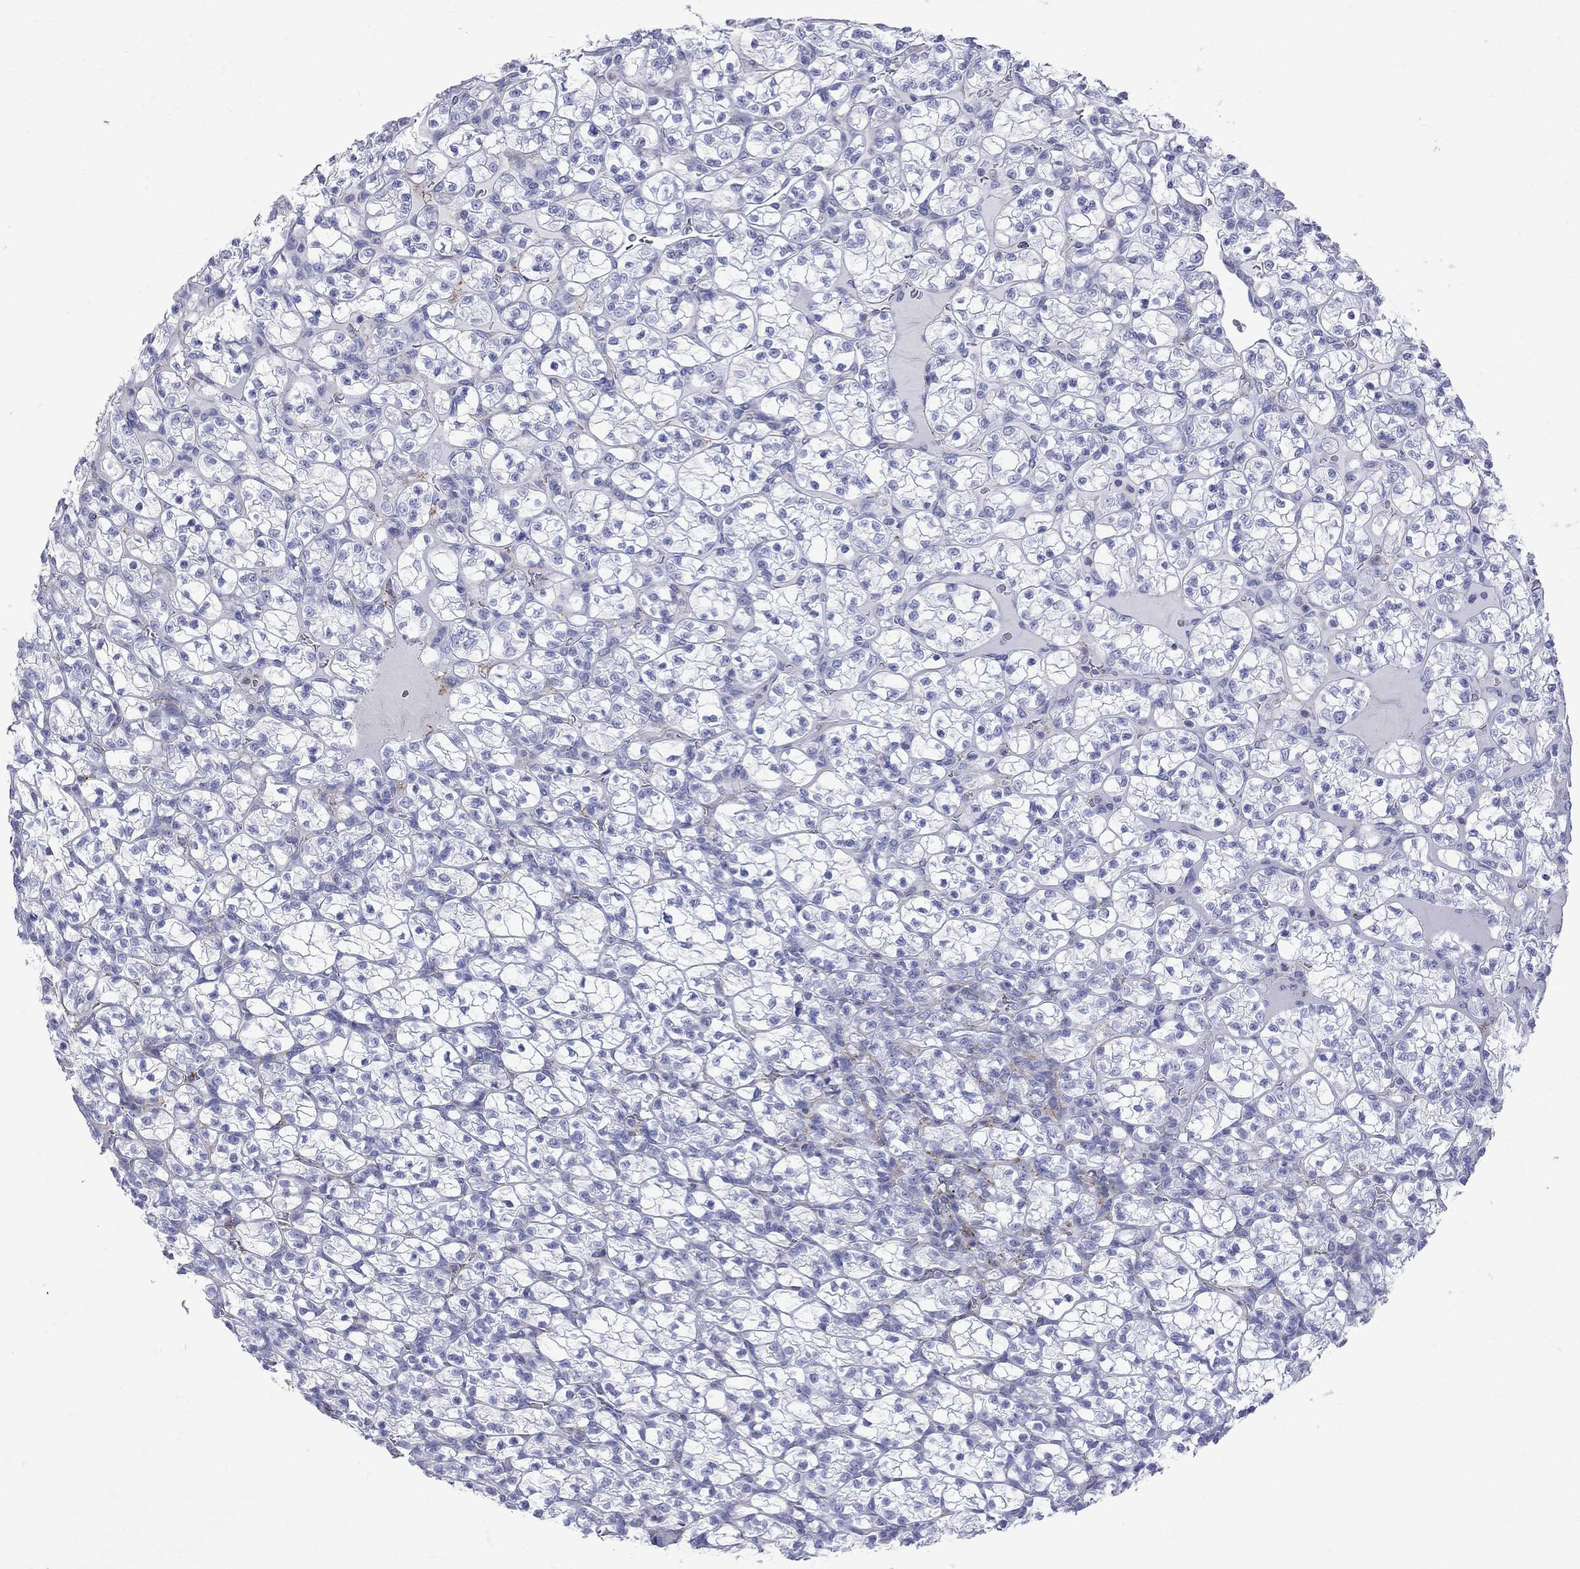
{"staining": {"intensity": "negative", "quantity": "none", "location": "none"}, "tissue": "renal cancer", "cell_type": "Tumor cells", "image_type": "cancer", "snomed": [{"axis": "morphology", "description": "Adenocarcinoma, NOS"}, {"axis": "topography", "description": "Kidney"}], "caption": "The histopathology image reveals no staining of tumor cells in renal cancer.", "gene": "S100A3", "patient": {"sex": "female", "age": 89}}